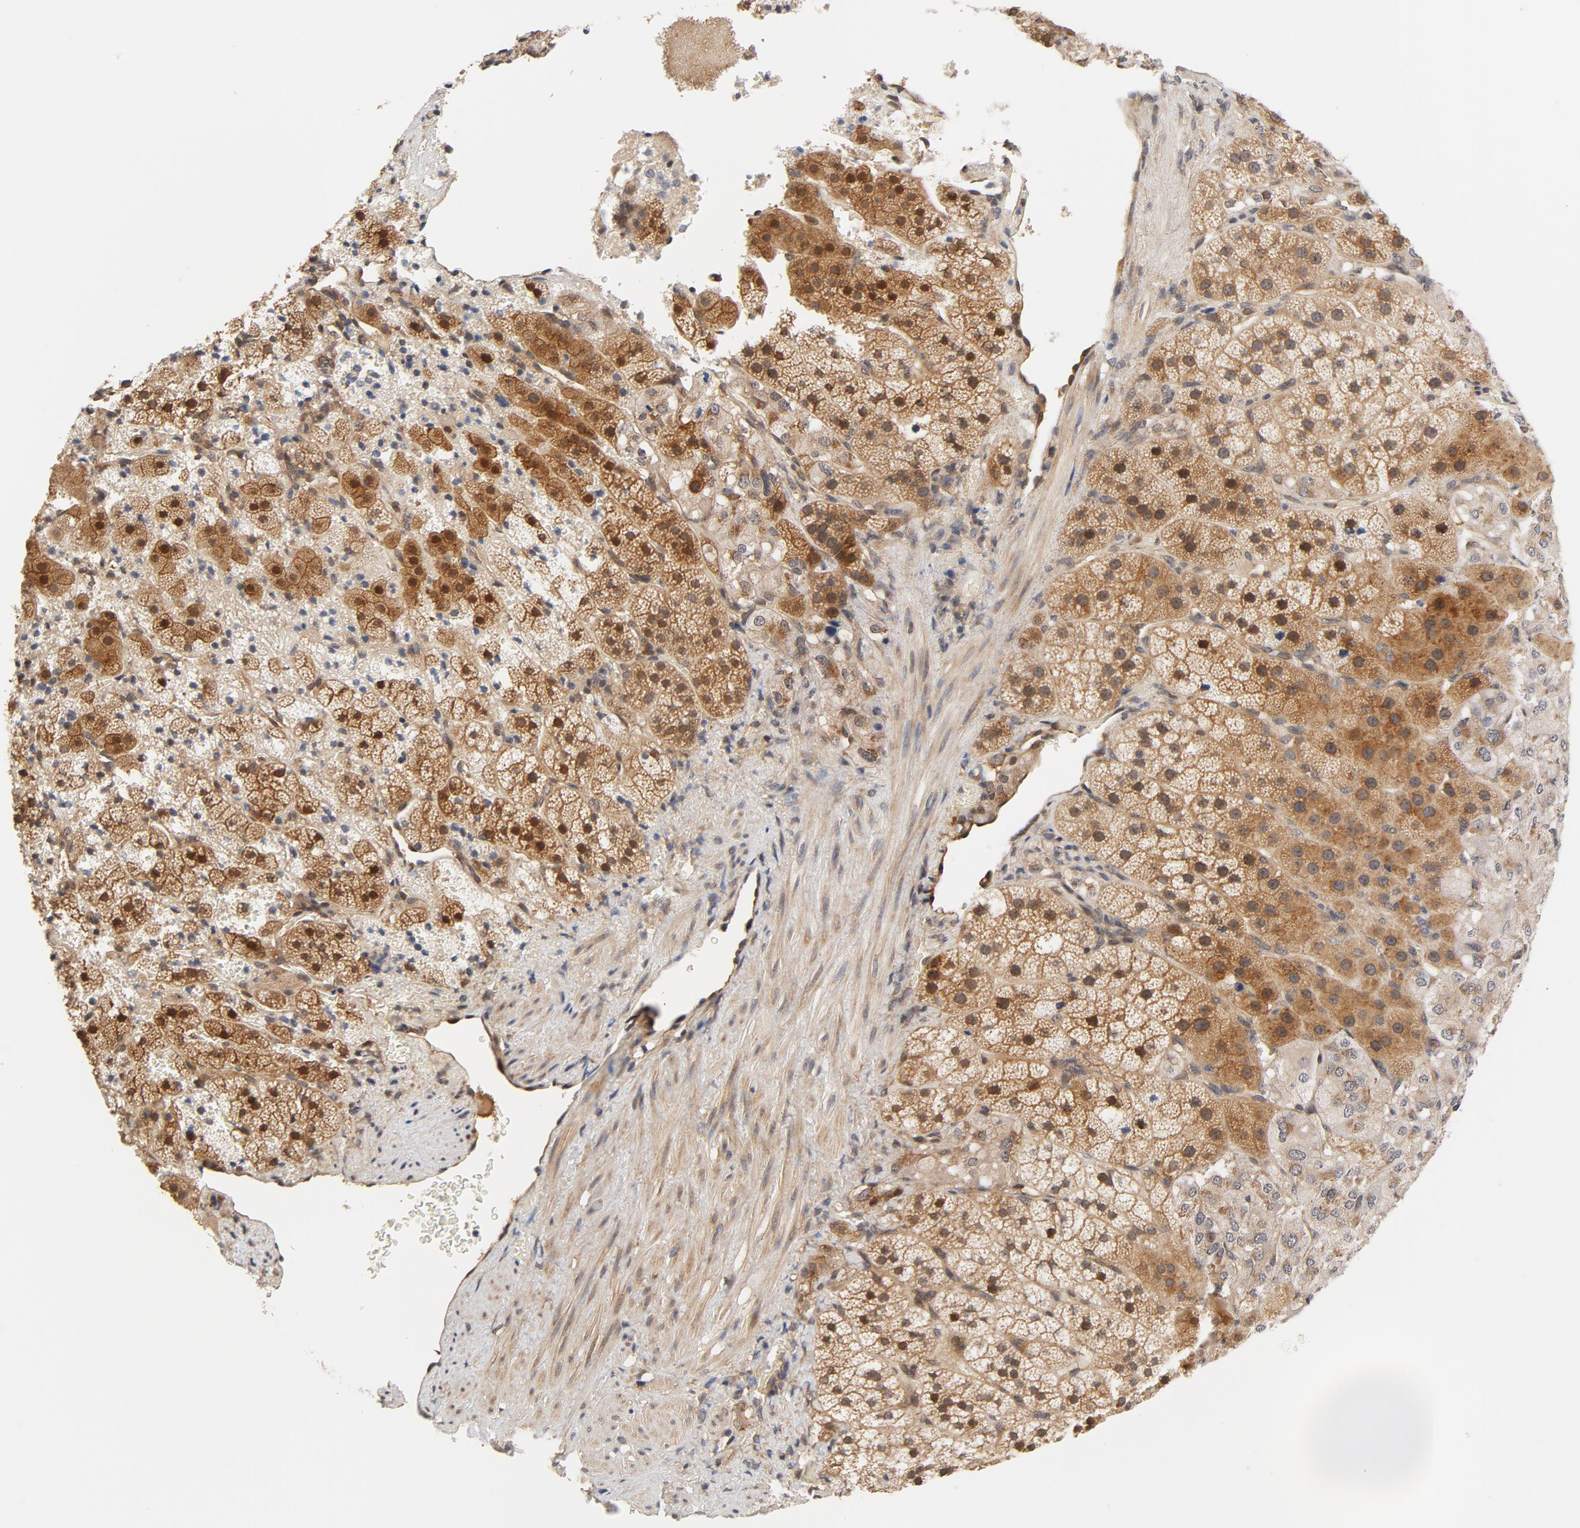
{"staining": {"intensity": "moderate", "quantity": ">75%", "location": "cytoplasmic/membranous,nuclear"}, "tissue": "adrenal gland", "cell_type": "Glandular cells", "image_type": "normal", "snomed": [{"axis": "morphology", "description": "Normal tissue, NOS"}, {"axis": "topography", "description": "Adrenal gland"}], "caption": "Immunohistochemical staining of normal adrenal gland displays moderate cytoplasmic/membranous,nuclear protein staining in about >75% of glandular cells. Nuclei are stained in blue.", "gene": "EIF4E", "patient": {"sex": "female", "age": 44}}